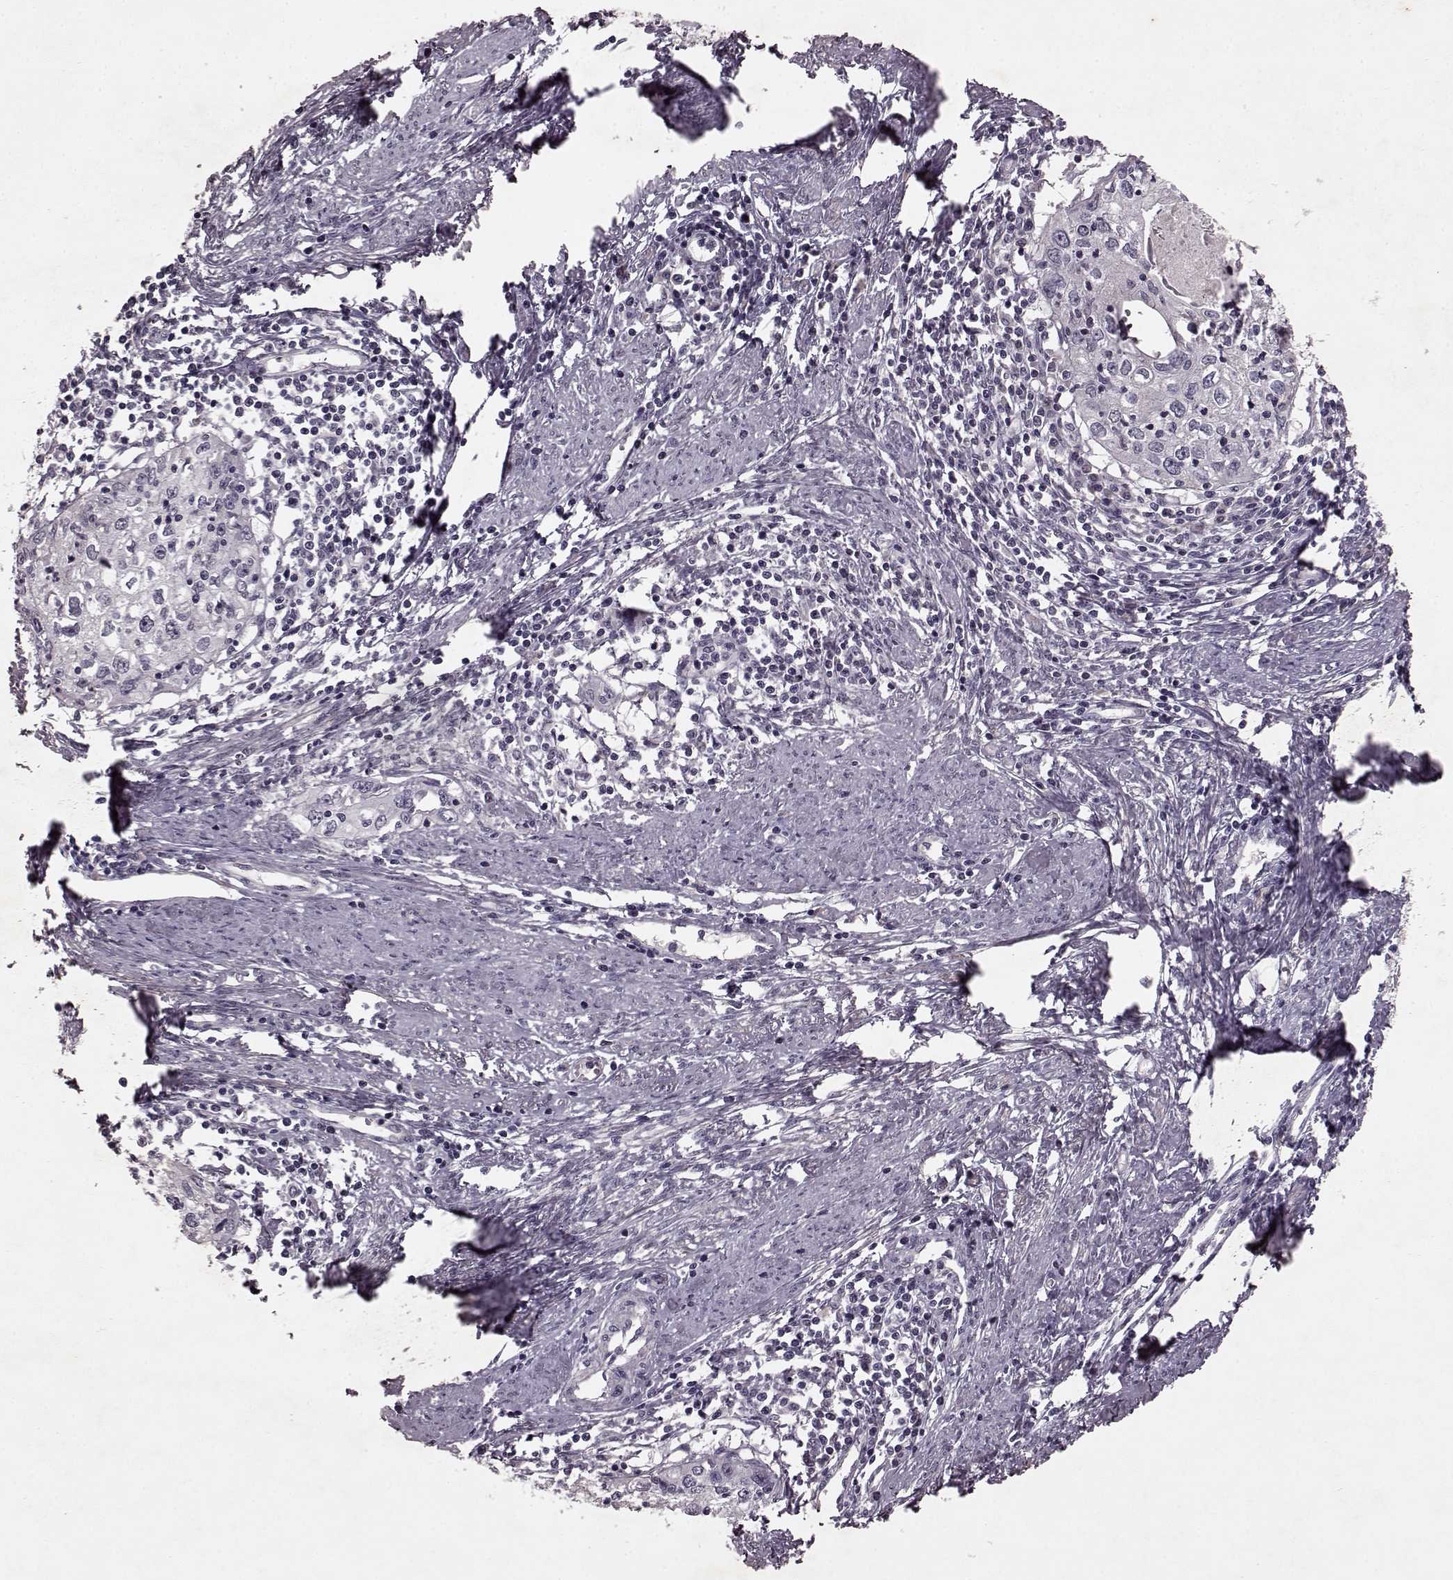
{"staining": {"intensity": "negative", "quantity": "none", "location": "none"}, "tissue": "cervical cancer", "cell_type": "Tumor cells", "image_type": "cancer", "snomed": [{"axis": "morphology", "description": "Squamous cell carcinoma, NOS"}, {"axis": "topography", "description": "Cervix"}], "caption": "Tumor cells show no significant protein expression in squamous cell carcinoma (cervical).", "gene": "FRRS1L", "patient": {"sex": "female", "age": 40}}